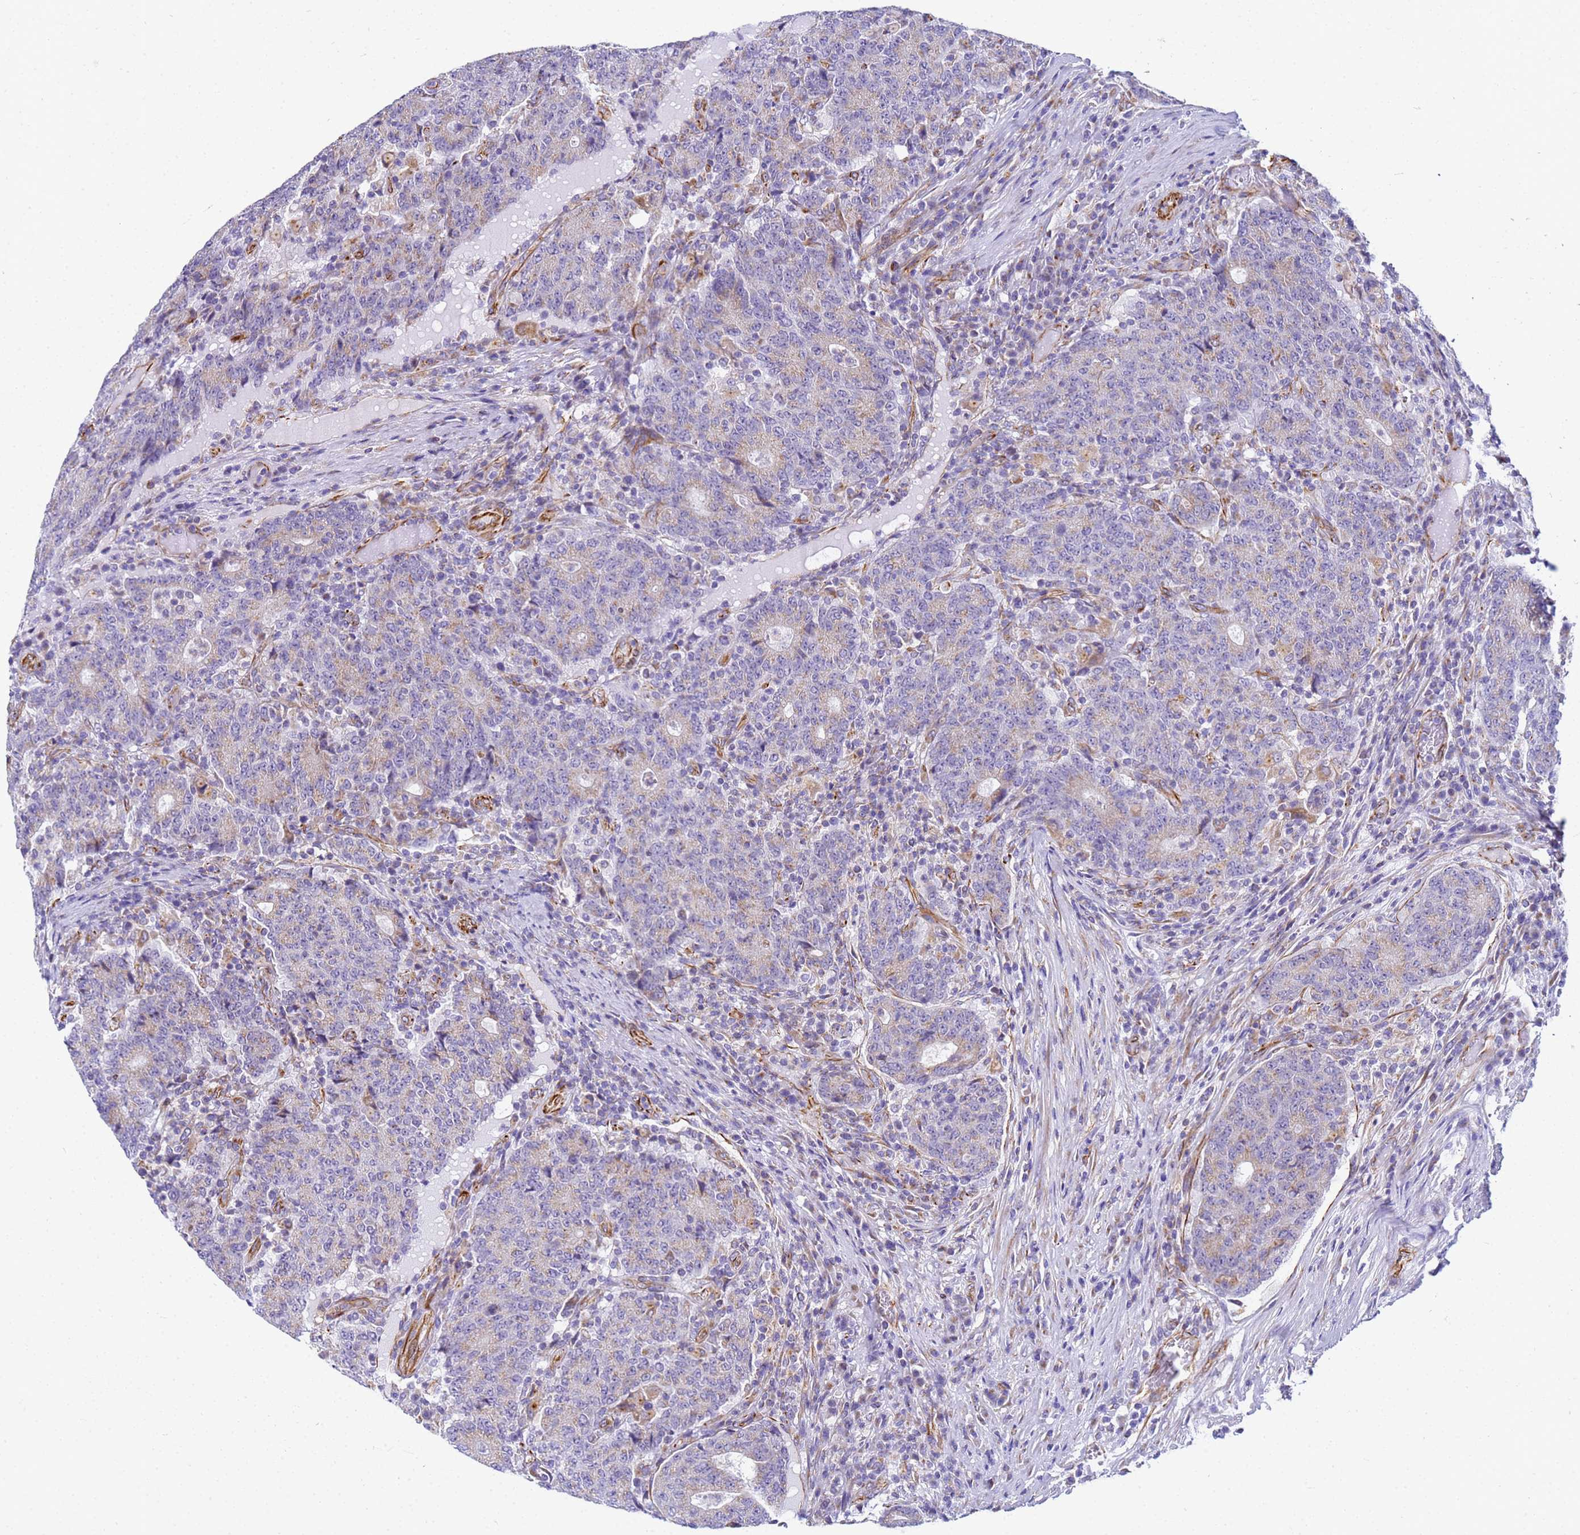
{"staining": {"intensity": "weak", "quantity": "25%-75%", "location": "cytoplasmic/membranous"}, "tissue": "colorectal cancer", "cell_type": "Tumor cells", "image_type": "cancer", "snomed": [{"axis": "morphology", "description": "Adenocarcinoma, NOS"}, {"axis": "topography", "description": "Colon"}], "caption": "The image displays staining of colorectal cancer, revealing weak cytoplasmic/membranous protein positivity (brown color) within tumor cells.", "gene": "UBXN2B", "patient": {"sex": "female", "age": 75}}